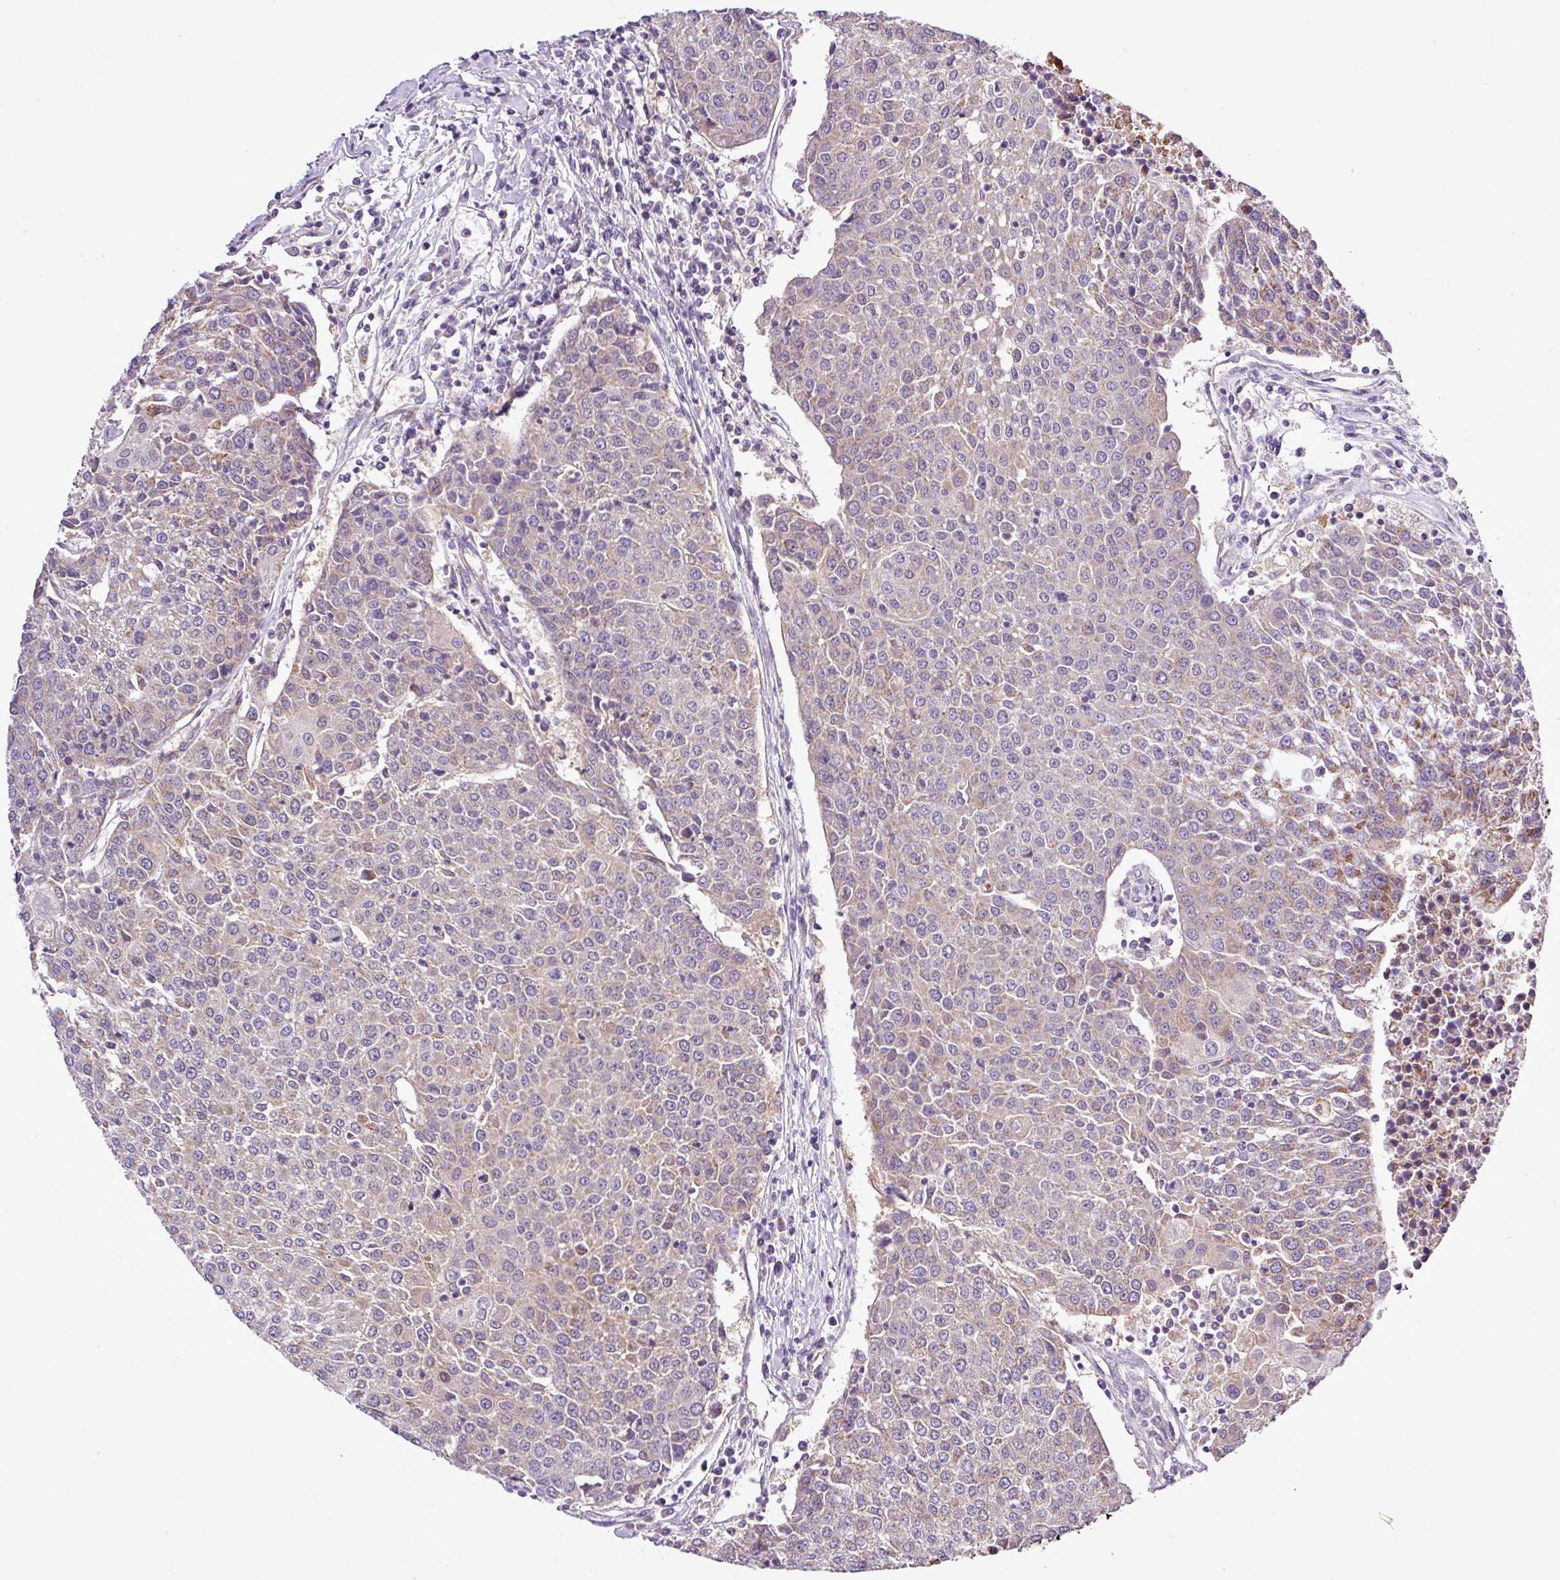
{"staining": {"intensity": "moderate", "quantity": "25%-75%", "location": "cytoplasmic/membranous"}, "tissue": "urothelial cancer", "cell_type": "Tumor cells", "image_type": "cancer", "snomed": [{"axis": "morphology", "description": "Urothelial carcinoma, High grade"}, {"axis": "topography", "description": "Urinary bladder"}], "caption": "Immunohistochemical staining of human urothelial carcinoma (high-grade) shows medium levels of moderate cytoplasmic/membranous protein expression in approximately 25%-75% of tumor cells. The staining is performed using DAB (3,3'-diaminobenzidine) brown chromogen to label protein expression. The nuclei are counter-stained blue using hematoxylin.", "gene": "CWH43", "patient": {"sex": "female", "age": 85}}